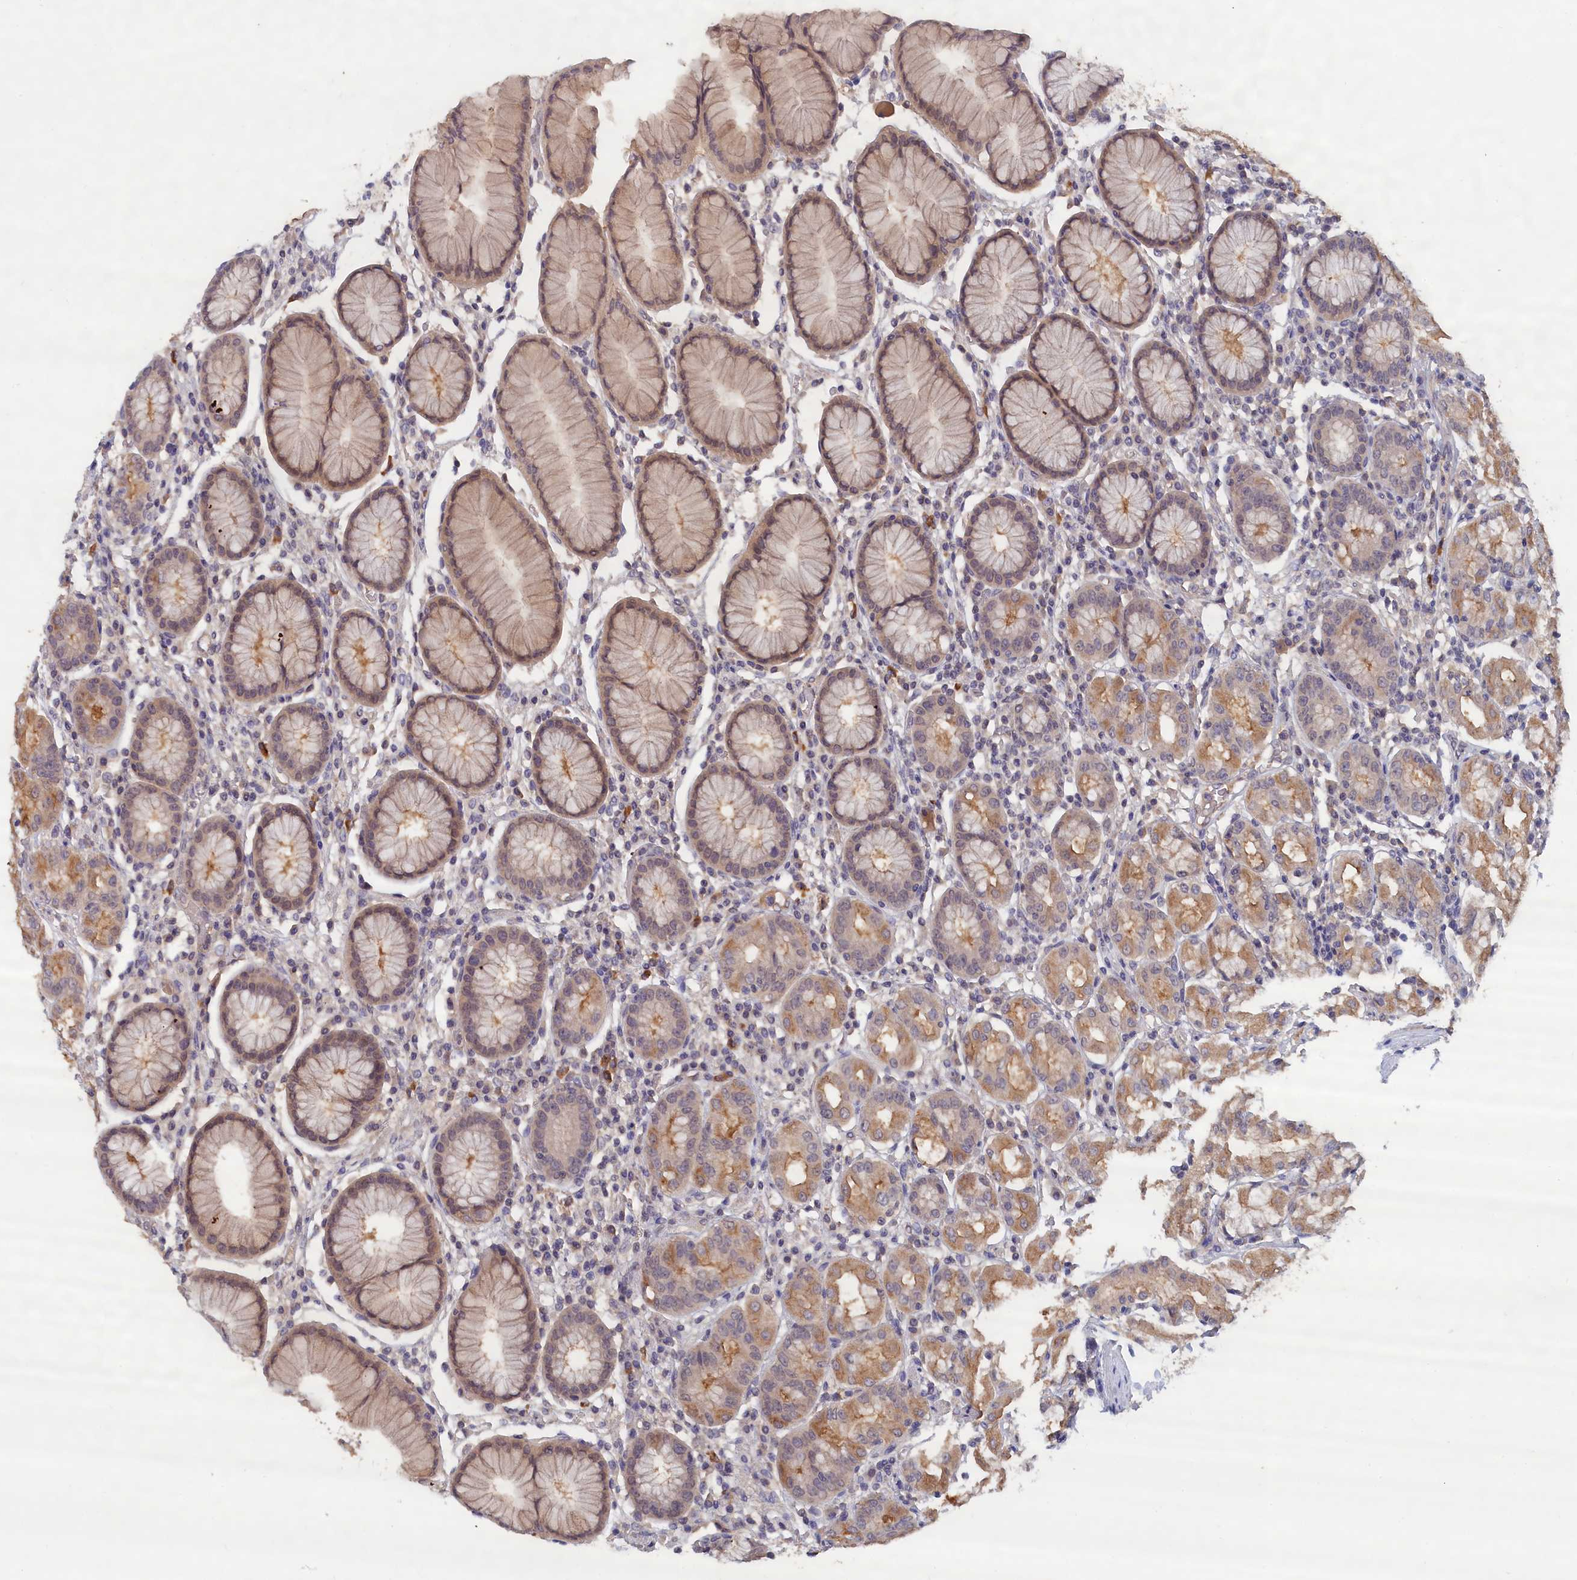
{"staining": {"intensity": "moderate", "quantity": "<25%", "location": "cytoplasmic/membranous"}, "tissue": "stomach", "cell_type": "Glandular cells", "image_type": "normal", "snomed": [{"axis": "morphology", "description": "Normal tissue, NOS"}, {"axis": "topography", "description": "Stomach"}, {"axis": "topography", "description": "Stomach, lower"}], "caption": "Protein expression analysis of unremarkable stomach reveals moderate cytoplasmic/membranous staining in approximately <25% of glandular cells. Nuclei are stained in blue.", "gene": "CELF5", "patient": {"sex": "female", "age": 56}}